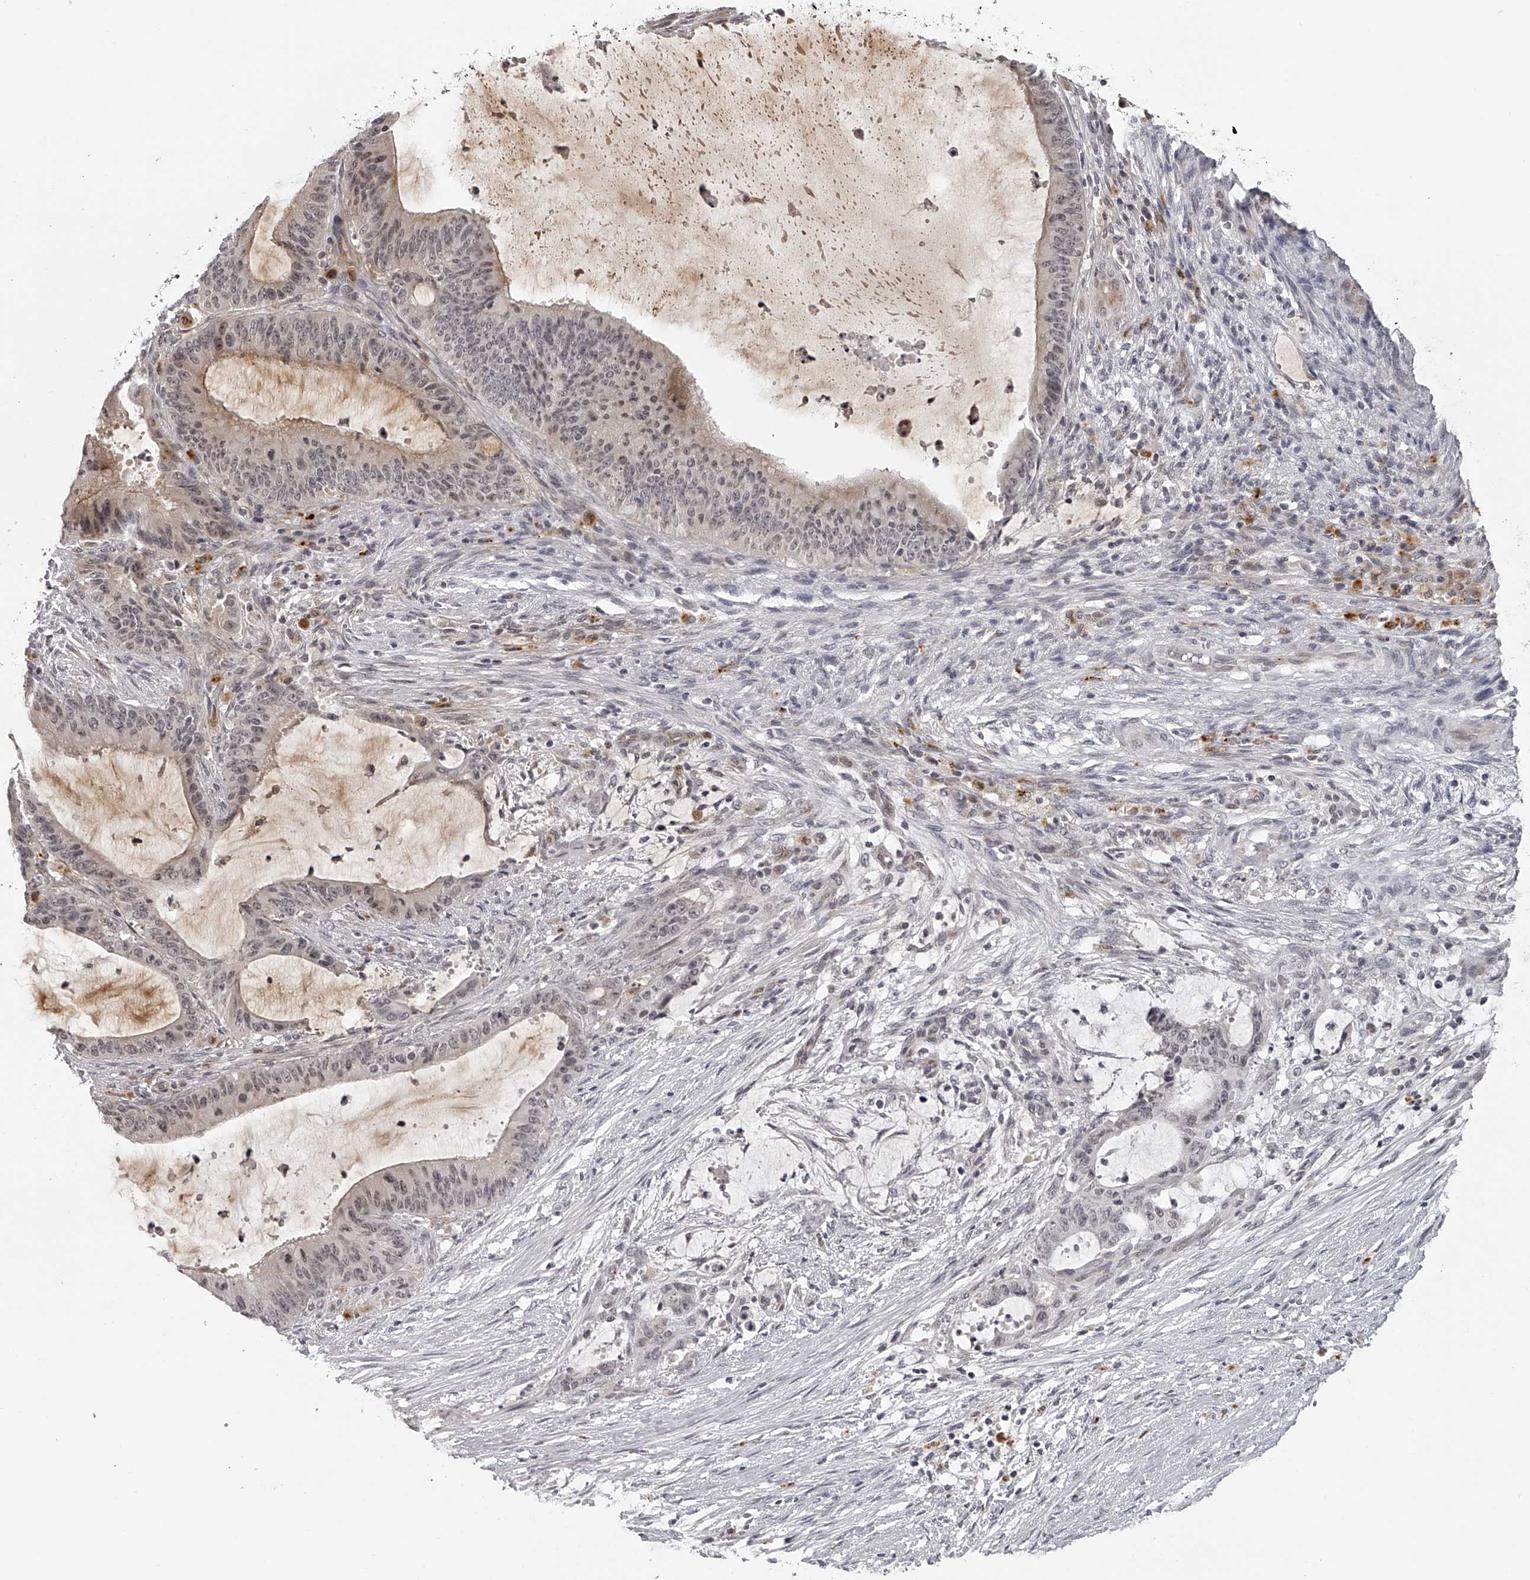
{"staining": {"intensity": "negative", "quantity": "none", "location": "none"}, "tissue": "liver cancer", "cell_type": "Tumor cells", "image_type": "cancer", "snomed": [{"axis": "morphology", "description": "Cholangiocarcinoma"}, {"axis": "topography", "description": "Liver"}], "caption": "Micrograph shows no significant protein positivity in tumor cells of cholangiocarcinoma (liver).", "gene": "RNF220", "patient": {"sex": "female", "age": 73}}